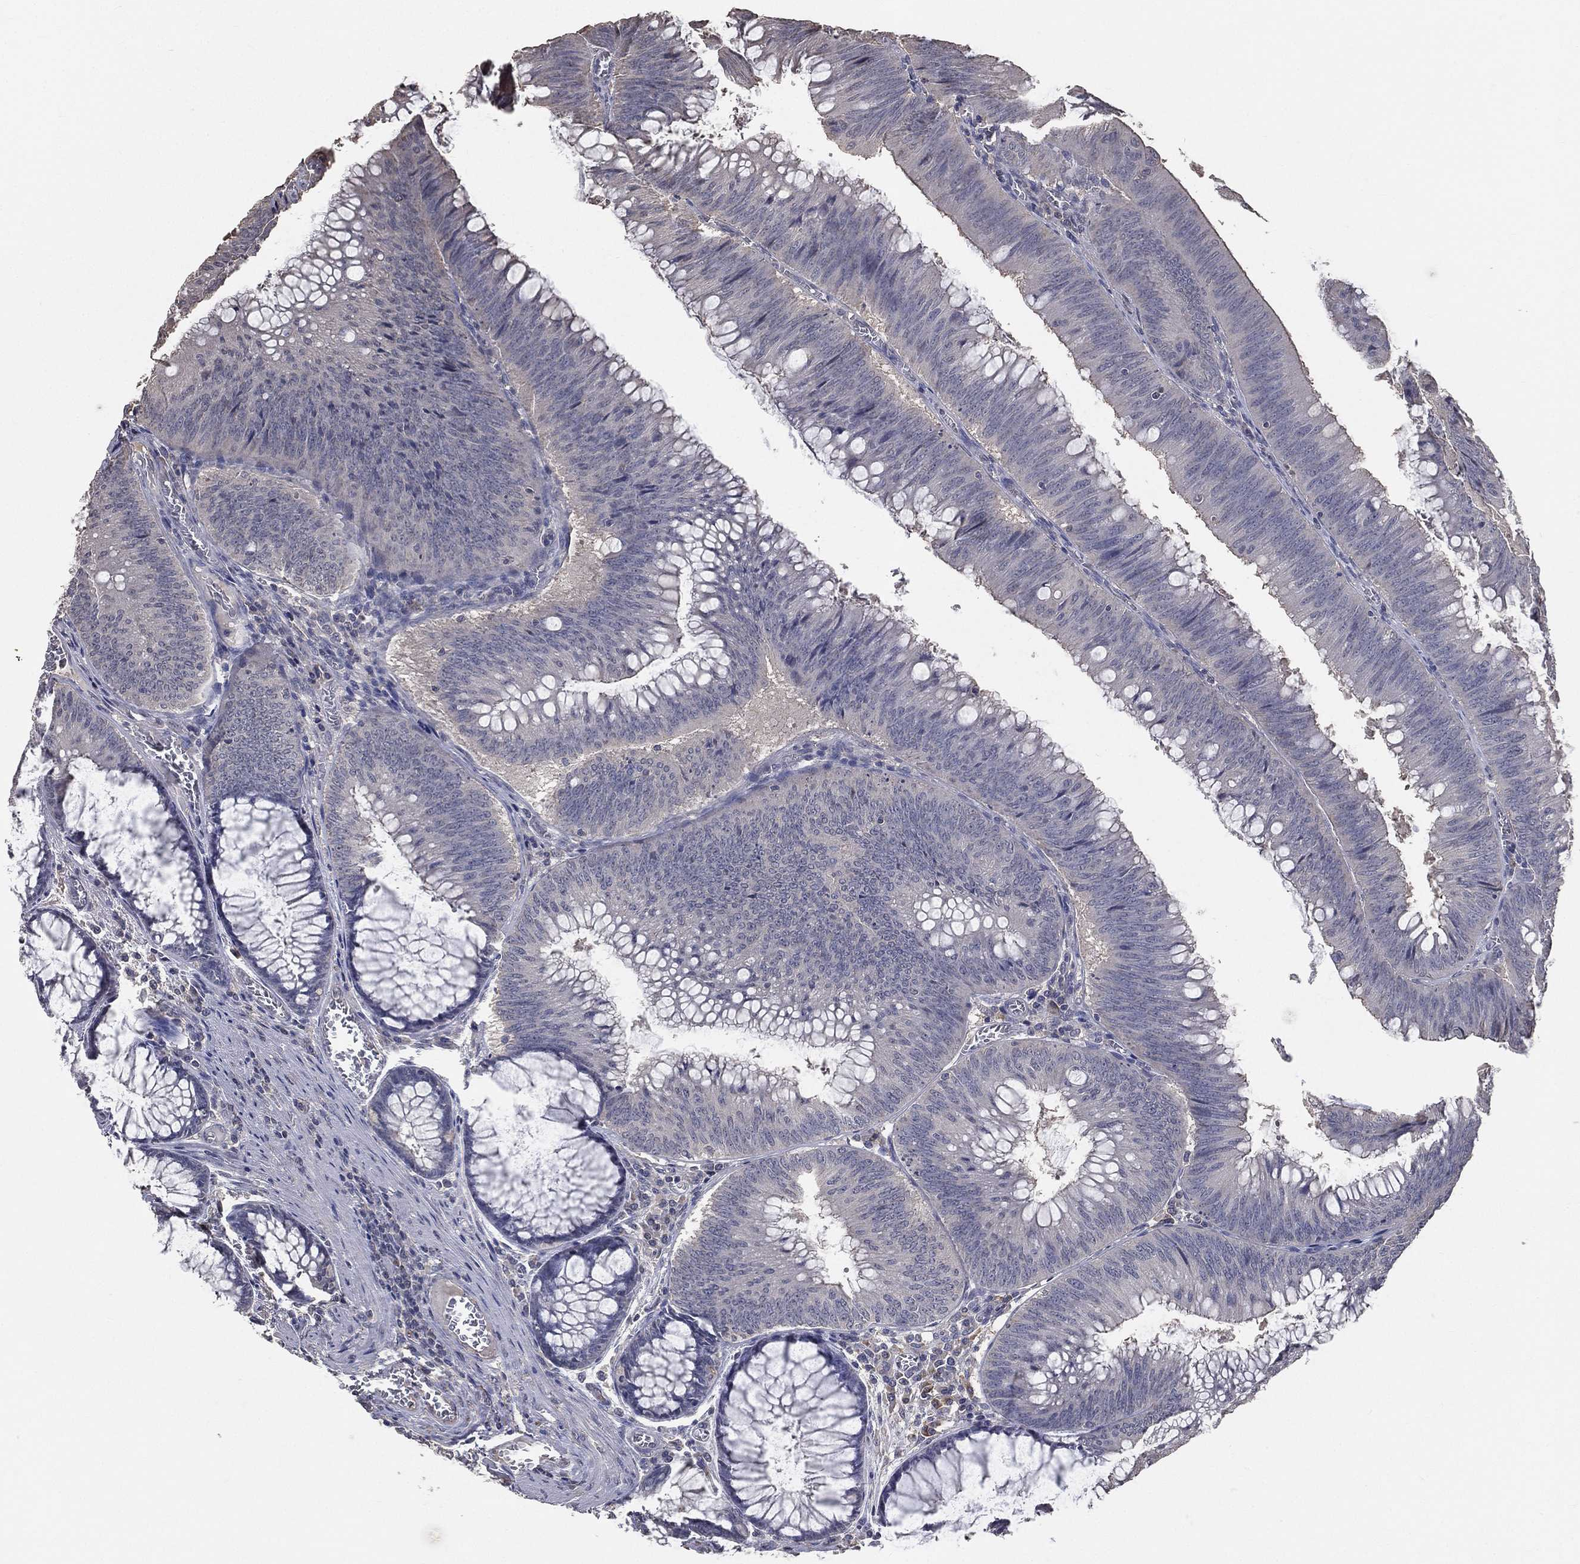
{"staining": {"intensity": "negative", "quantity": "none", "location": "none"}, "tissue": "colorectal cancer", "cell_type": "Tumor cells", "image_type": "cancer", "snomed": [{"axis": "morphology", "description": "Adenocarcinoma, NOS"}, {"axis": "topography", "description": "Rectum"}], "caption": "This is a image of immunohistochemistry (IHC) staining of adenocarcinoma (colorectal), which shows no expression in tumor cells. The staining is performed using DAB (3,3'-diaminobenzidine) brown chromogen with nuclei counter-stained in using hematoxylin.", "gene": "SNAP25", "patient": {"sex": "female", "age": 72}}